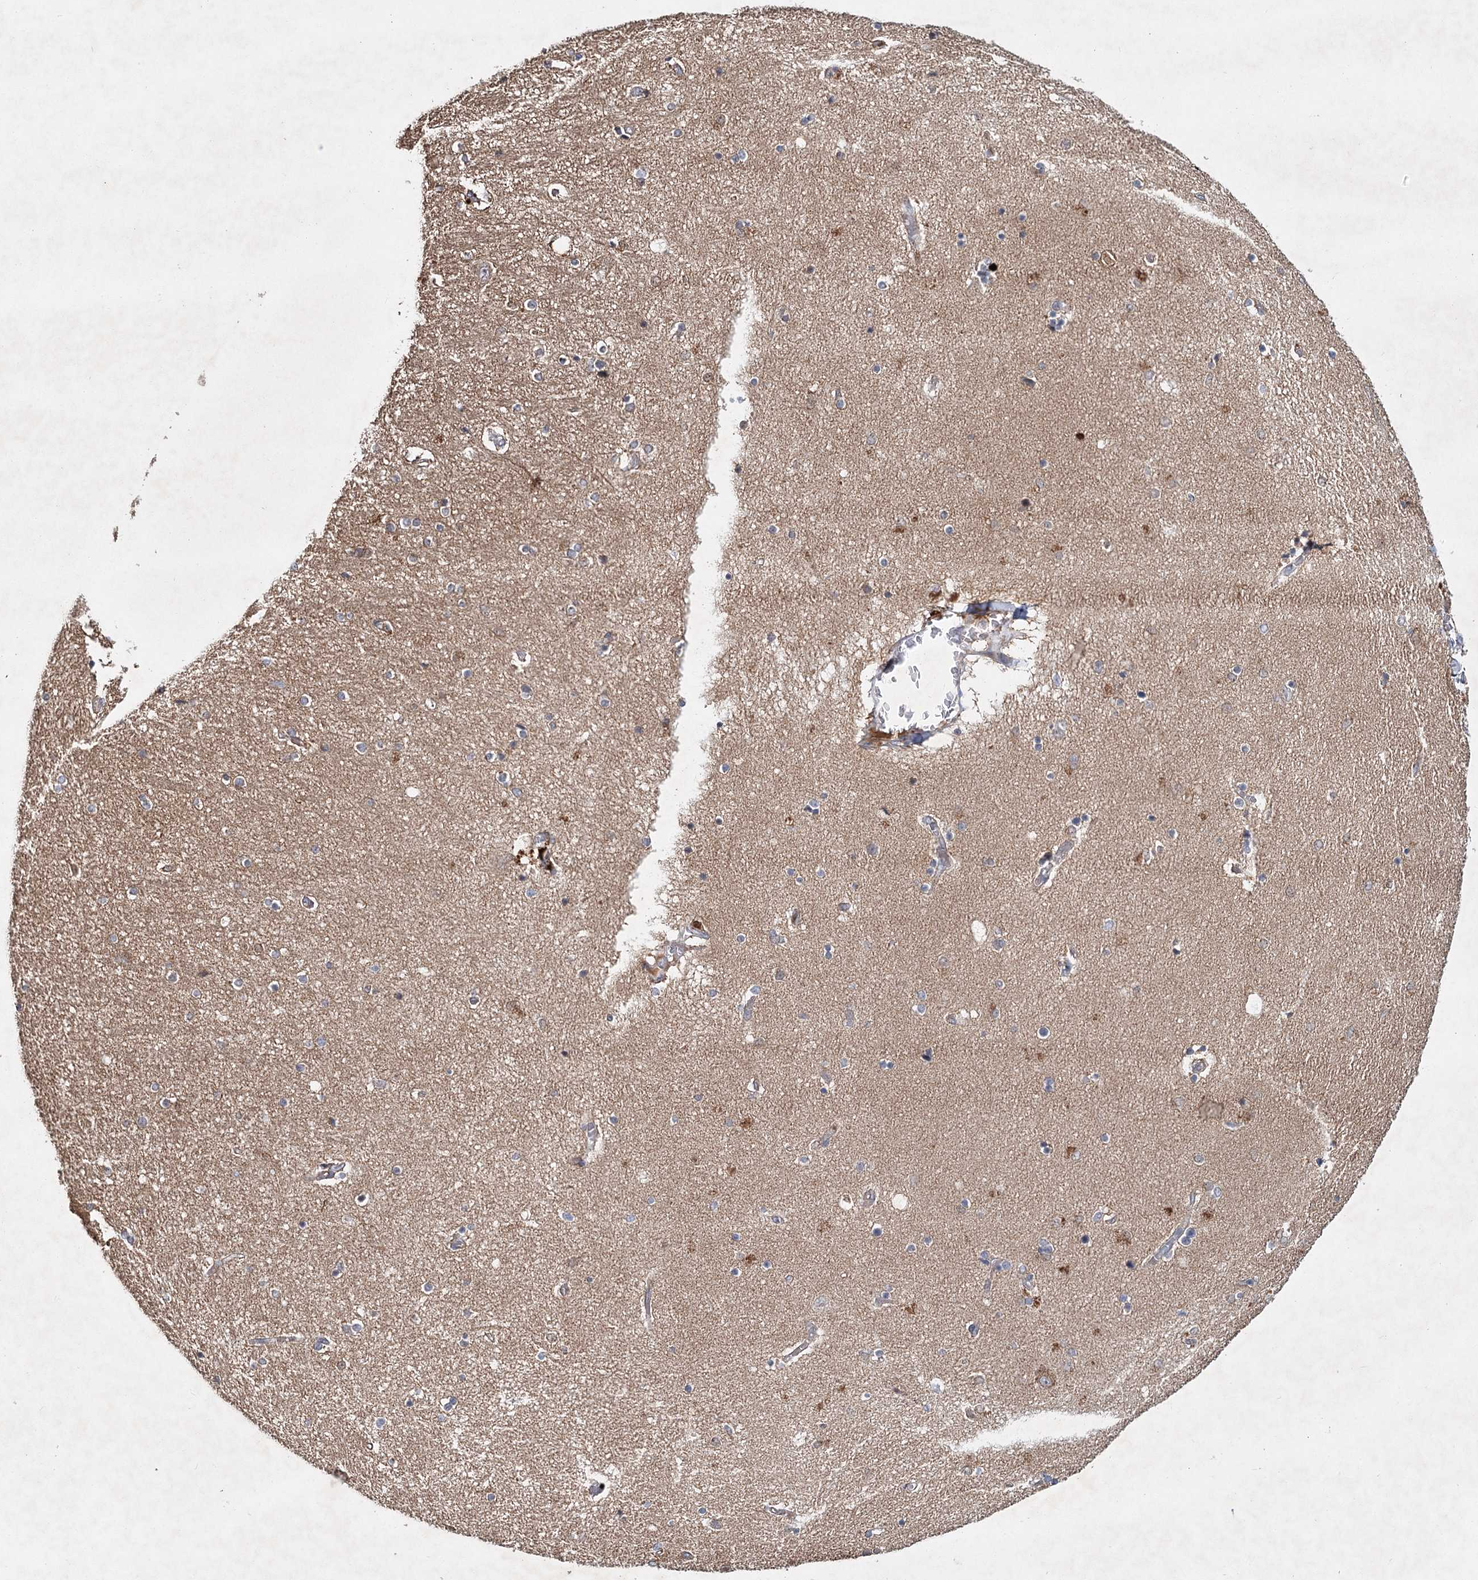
{"staining": {"intensity": "negative", "quantity": "none", "location": "none"}, "tissue": "hippocampus", "cell_type": "Glial cells", "image_type": "normal", "snomed": [{"axis": "morphology", "description": "Normal tissue, NOS"}, {"axis": "topography", "description": "Hippocampus"}], "caption": "This is a image of immunohistochemistry staining of benign hippocampus, which shows no positivity in glial cells. The staining was performed using DAB to visualize the protein expression in brown, while the nuclei were stained in blue with hematoxylin (Magnification: 20x).", "gene": "MAP3K13", "patient": {"sex": "female", "age": 54}}